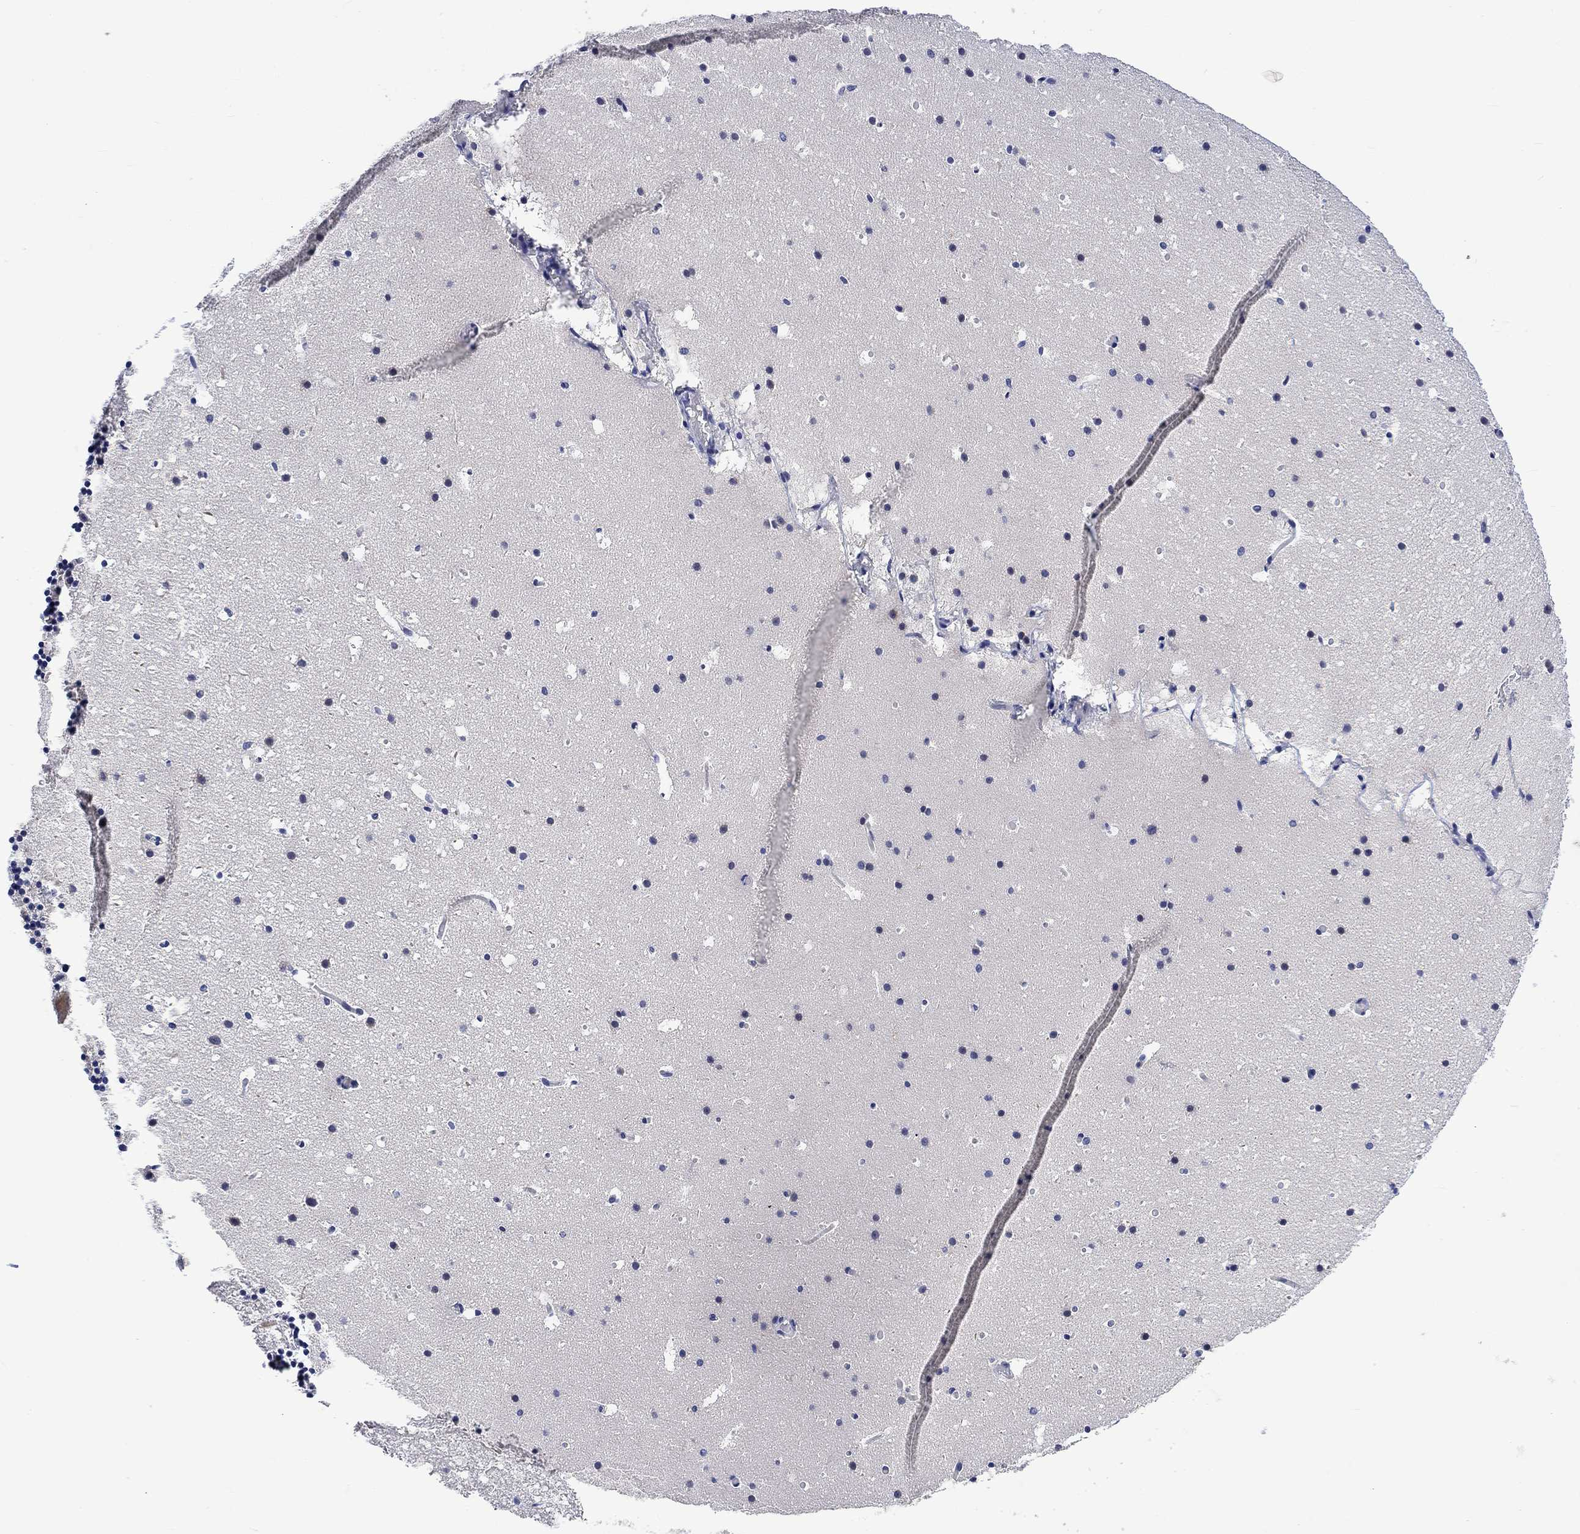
{"staining": {"intensity": "moderate", "quantity": "25%-75%", "location": "cytoplasmic/membranous"}, "tissue": "cerebellum", "cell_type": "Cells in granular layer", "image_type": "normal", "snomed": [{"axis": "morphology", "description": "Normal tissue, NOS"}, {"axis": "topography", "description": "Cerebellum"}], "caption": "Protein staining demonstrates moderate cytoplasmic/membranous expression in about 25%-75% of cells in granular layer in benign cerebellum. (Brightfield microscopy of DAB IHC at high magnification).", "gene": "SLC48A1", "patient": {"sex": "male", "age": 37}}